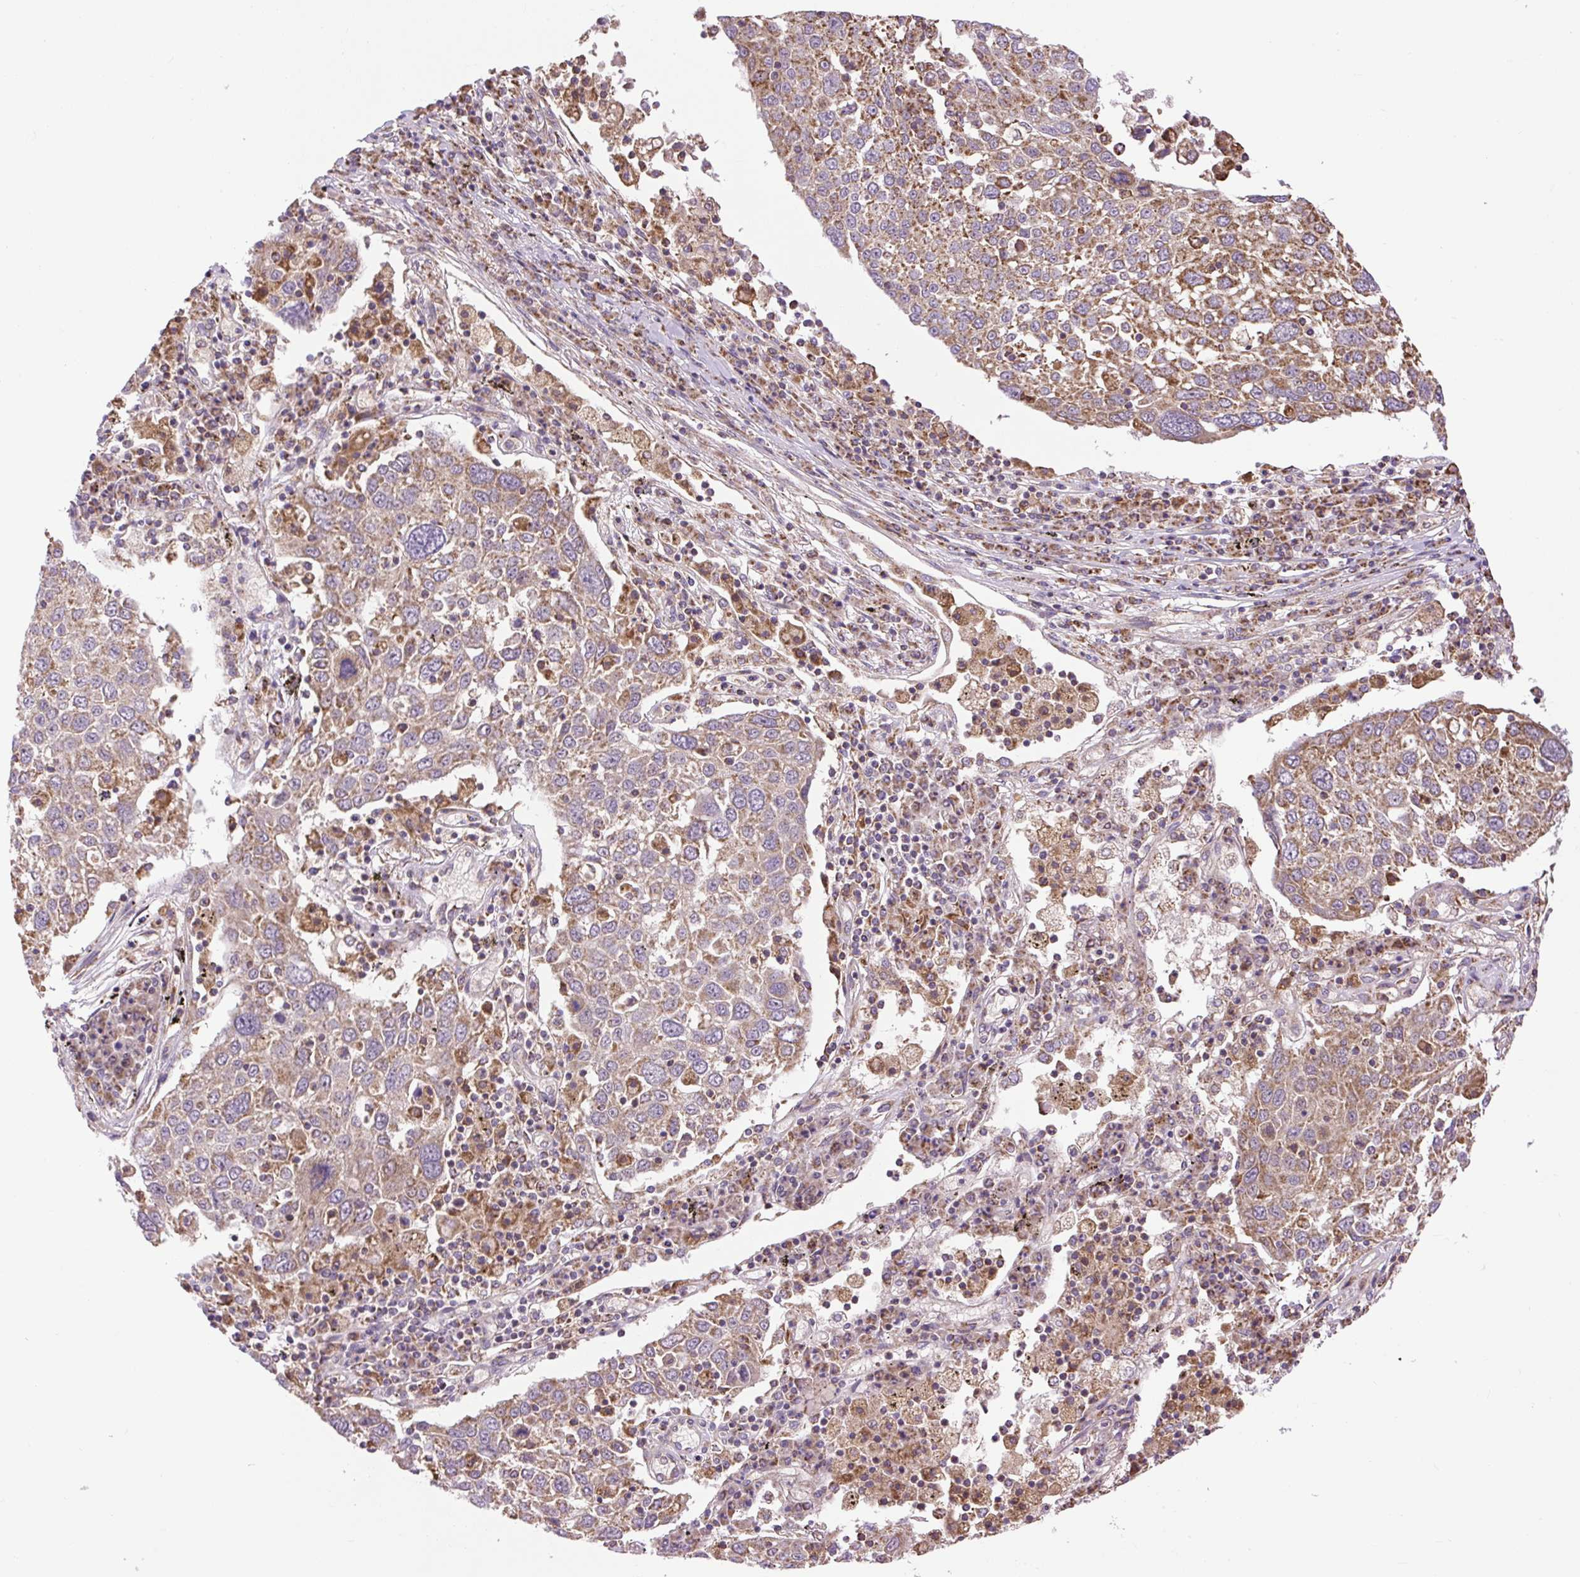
{"staining": {"intensity": "moderate", "quantity": ">75%", "location": "cytoplasmic/membranous"}, "tissue": "lung cancer", "cell_type": "Tumor cells", "image_type": "cancer", "snomed": [{"axis": "morphology", "description": "Squamous cell carcinoma, NOS"}, {"axis": "topography", "description": "Lung"}], "caption": "Human lung cancer stained for a protein (brown) exhibits moderate cytoplasmic/membranous positive staining in approximately >75% of tumor cells.", "gene": "PLCG1", "patient": {"sex": "male", "age": 65}}